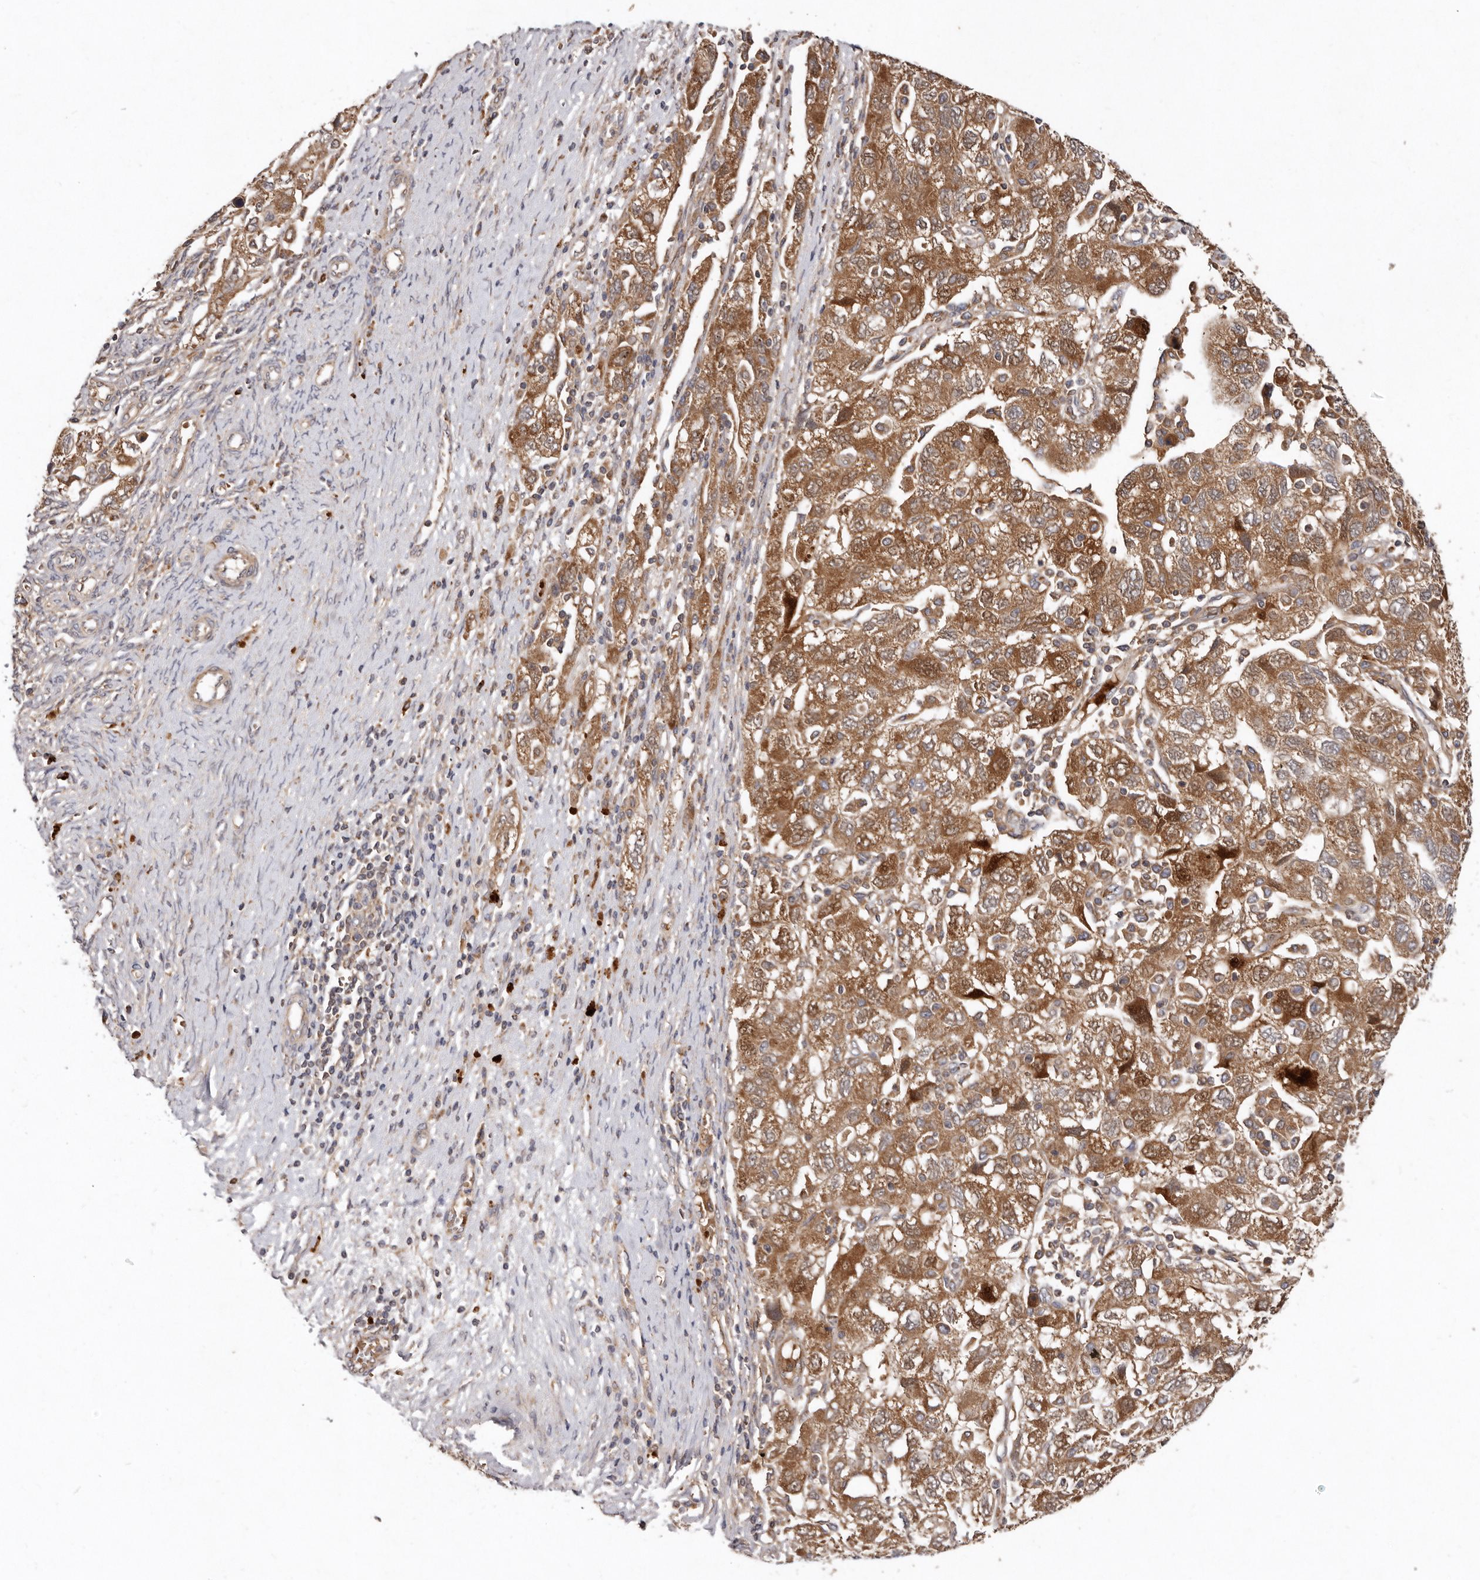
{"staining": {"intensity": "moderate", "quantity": ">75%", "location": "cytoplasmic/membranous"}, "tissue": "ovarian cancer", "cell_type": "Tumor cells", "image_type": "cancer", "snomed": [{"axis": "morphology", "description": "Carcinoma, NOS"}, {"axis": "morphology", "description": "Cystadenocarcinoma, serous, NOS"}, {"axis": "topography", "description": "Ovary"}], "caption": "Human ovarian cancer stained with a protein marker exhibits moderate staining in tumor cells.", "gene": "GOT1L1", "patient": {"sex": "female", "age": 69}}